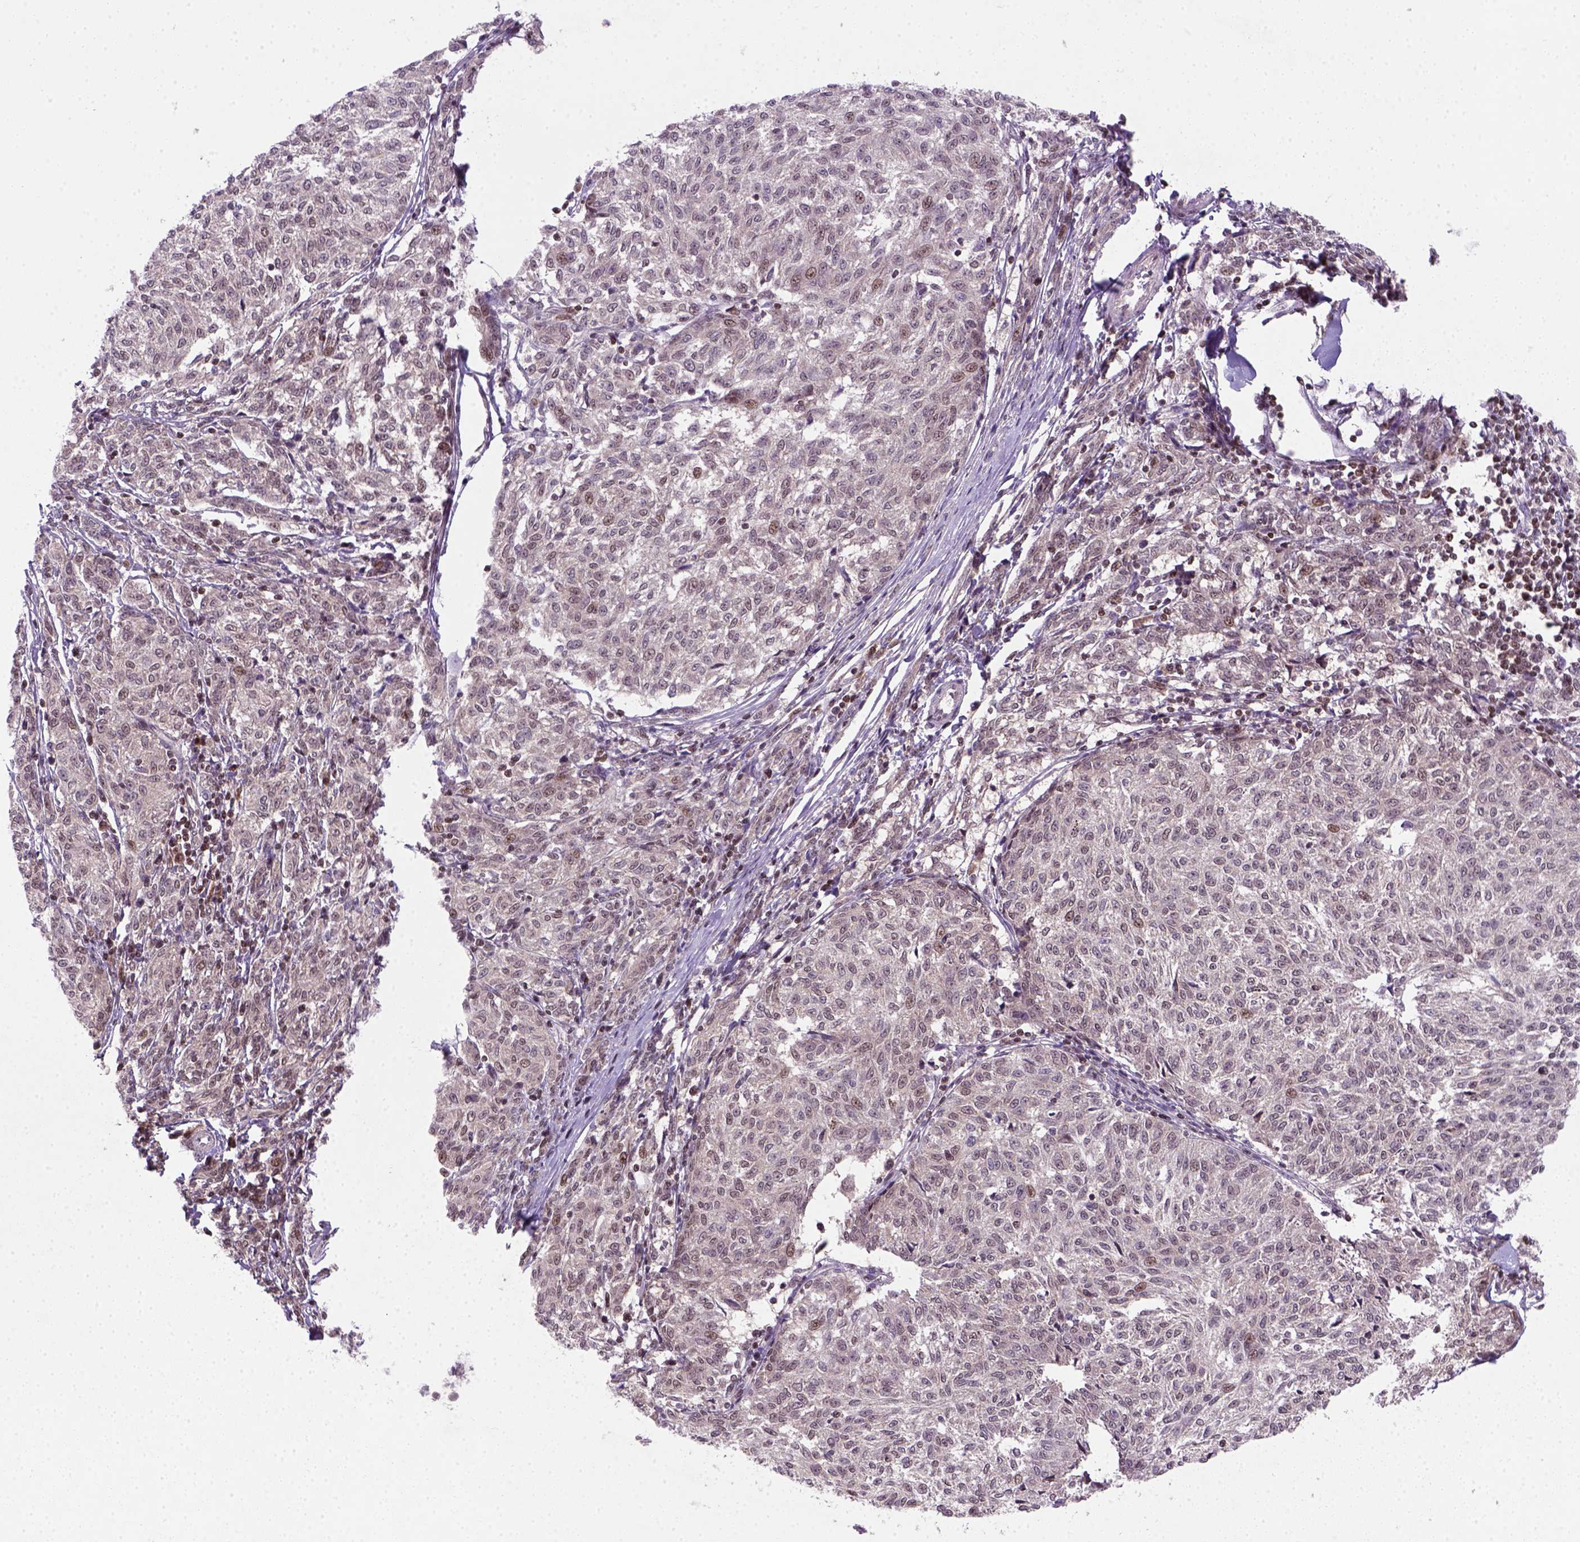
{"staining": {"intensity": "weak", "quantity": "25%-75%", "location": "nuclear"}, "tissue": "melanoma", "cell_type": "Tumor cells", "image_type": "cancer", "snomed": [{"axis": "morphology", "description": "Malignant melanoma, NOS"}, {"axis": "topography", "description": "Skin"}], "caption": "A micrograph of melanoma stained for a protein exhibits weak nuclear brown staining in tumor cells.", "gene": "MGMT", "patient": {"sex": "female", "age": 72}}